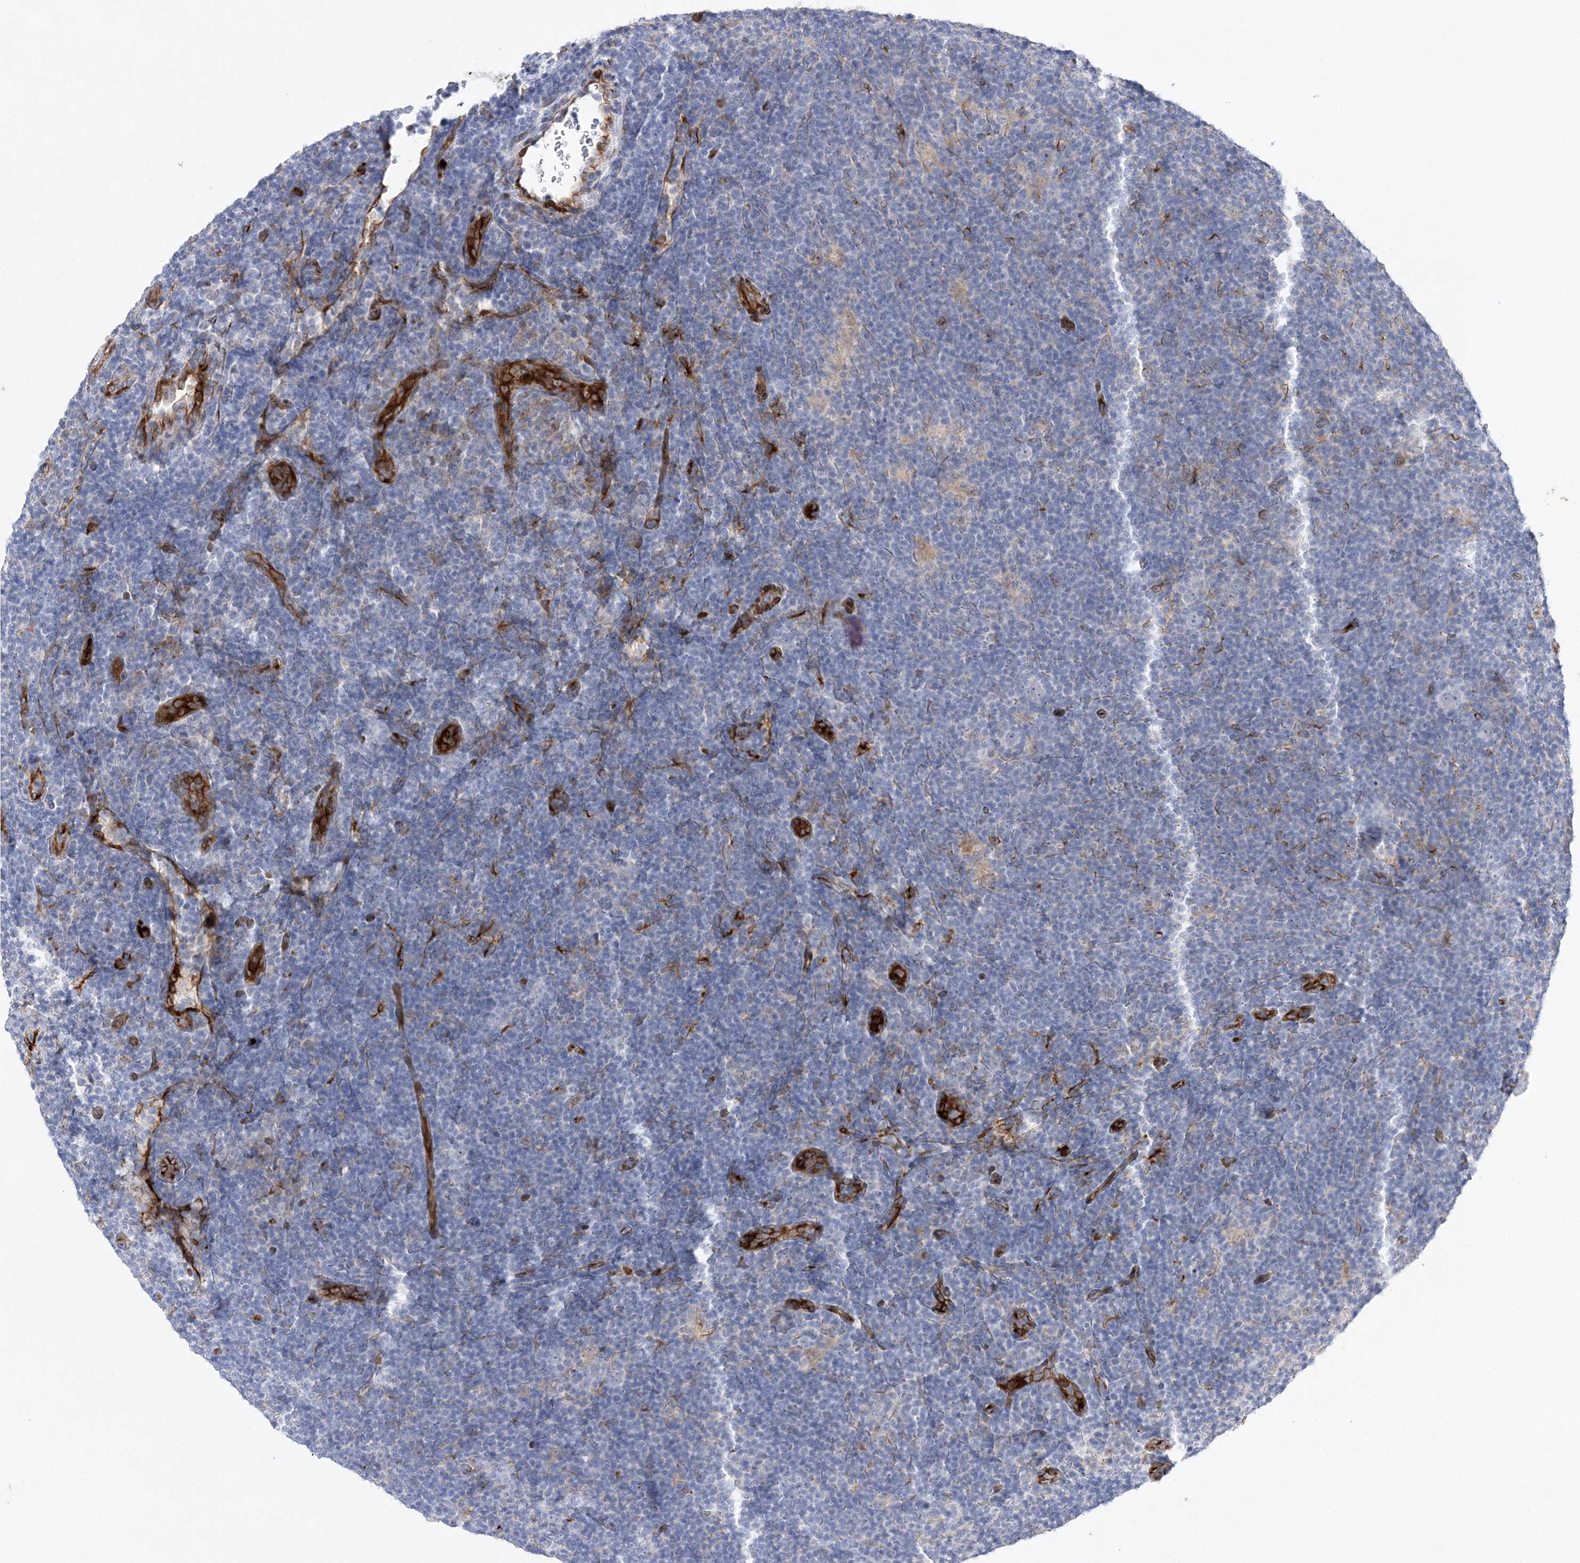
{"staining": {"intensity": "negative", "quantity": "none", "location": "none"}, "tissue": "lymphoma", "cell_type": "Tumor cells", "image_type": "cancer", "snomed": [{"axis": "morphology", "description": "Hodgkin's disease, NOS"}, {"axis": "topography", "description": "Lymph node"}], "caption": "Hodgkin's disease stained for a protein using immunohistochemistry (IHC) displays no expression tumor cells.", "gene": "TMEM132B", "patient": {"sex": "female", "age": 57}}